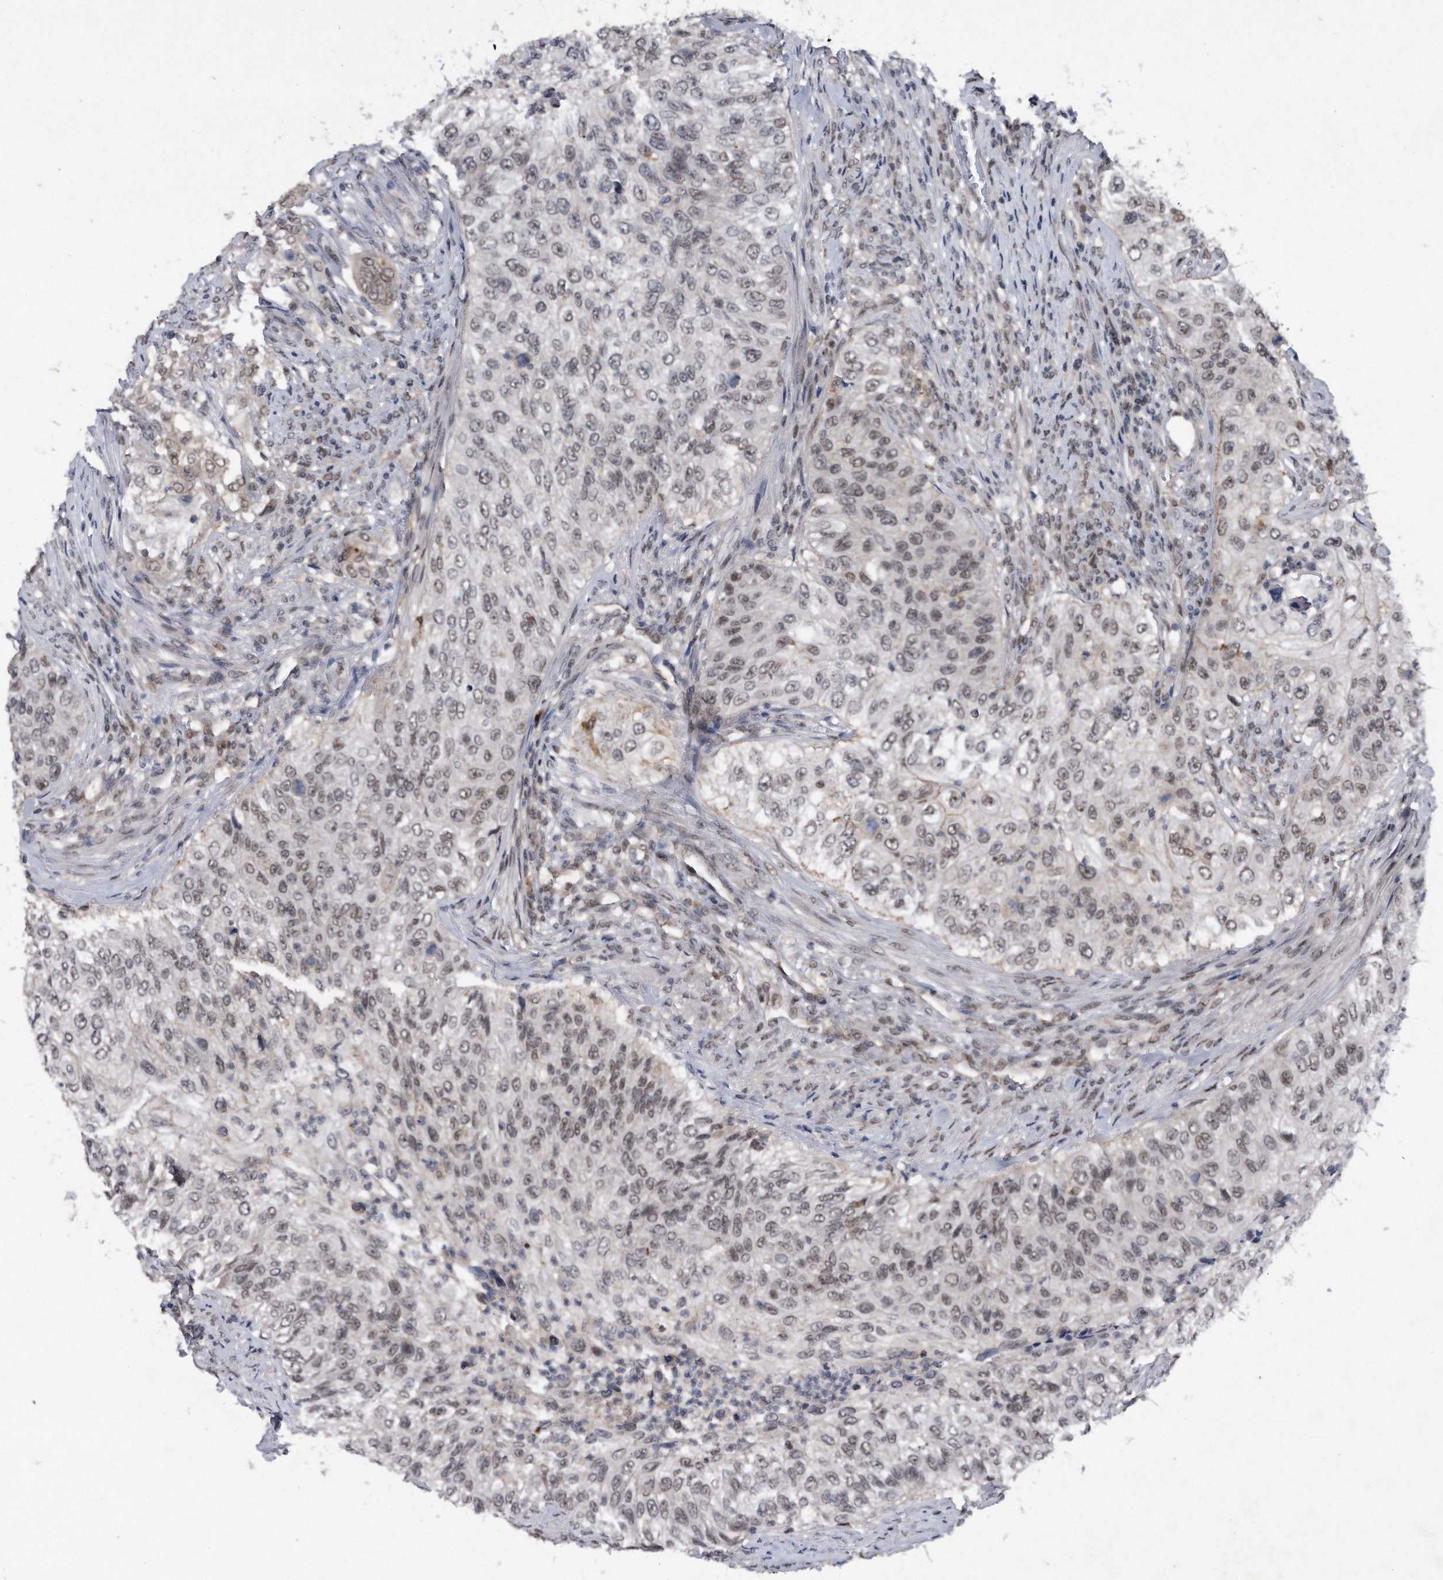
{"staining": {"intensity": "weak", "quantity": ">75%", "location": "nuclear"}, "tissue": "urothelial cancer", "cell_type": "Tumor cells", "image_type": "cancer", "snomed": [{"axis": "morphology", "description": "Urothelial carcinoma, High grade"}, {"axis": "topography", "description": "Urinary bladder"}], "caption": "Immunohistochemistry (IHC) of human urothelial carcinoma (high-grade) reveals low levels of weak nuclear staining in about >75% of tumor cells.", "gene": "VIRMA", "patient": {"sex": "female", "age": 60}}